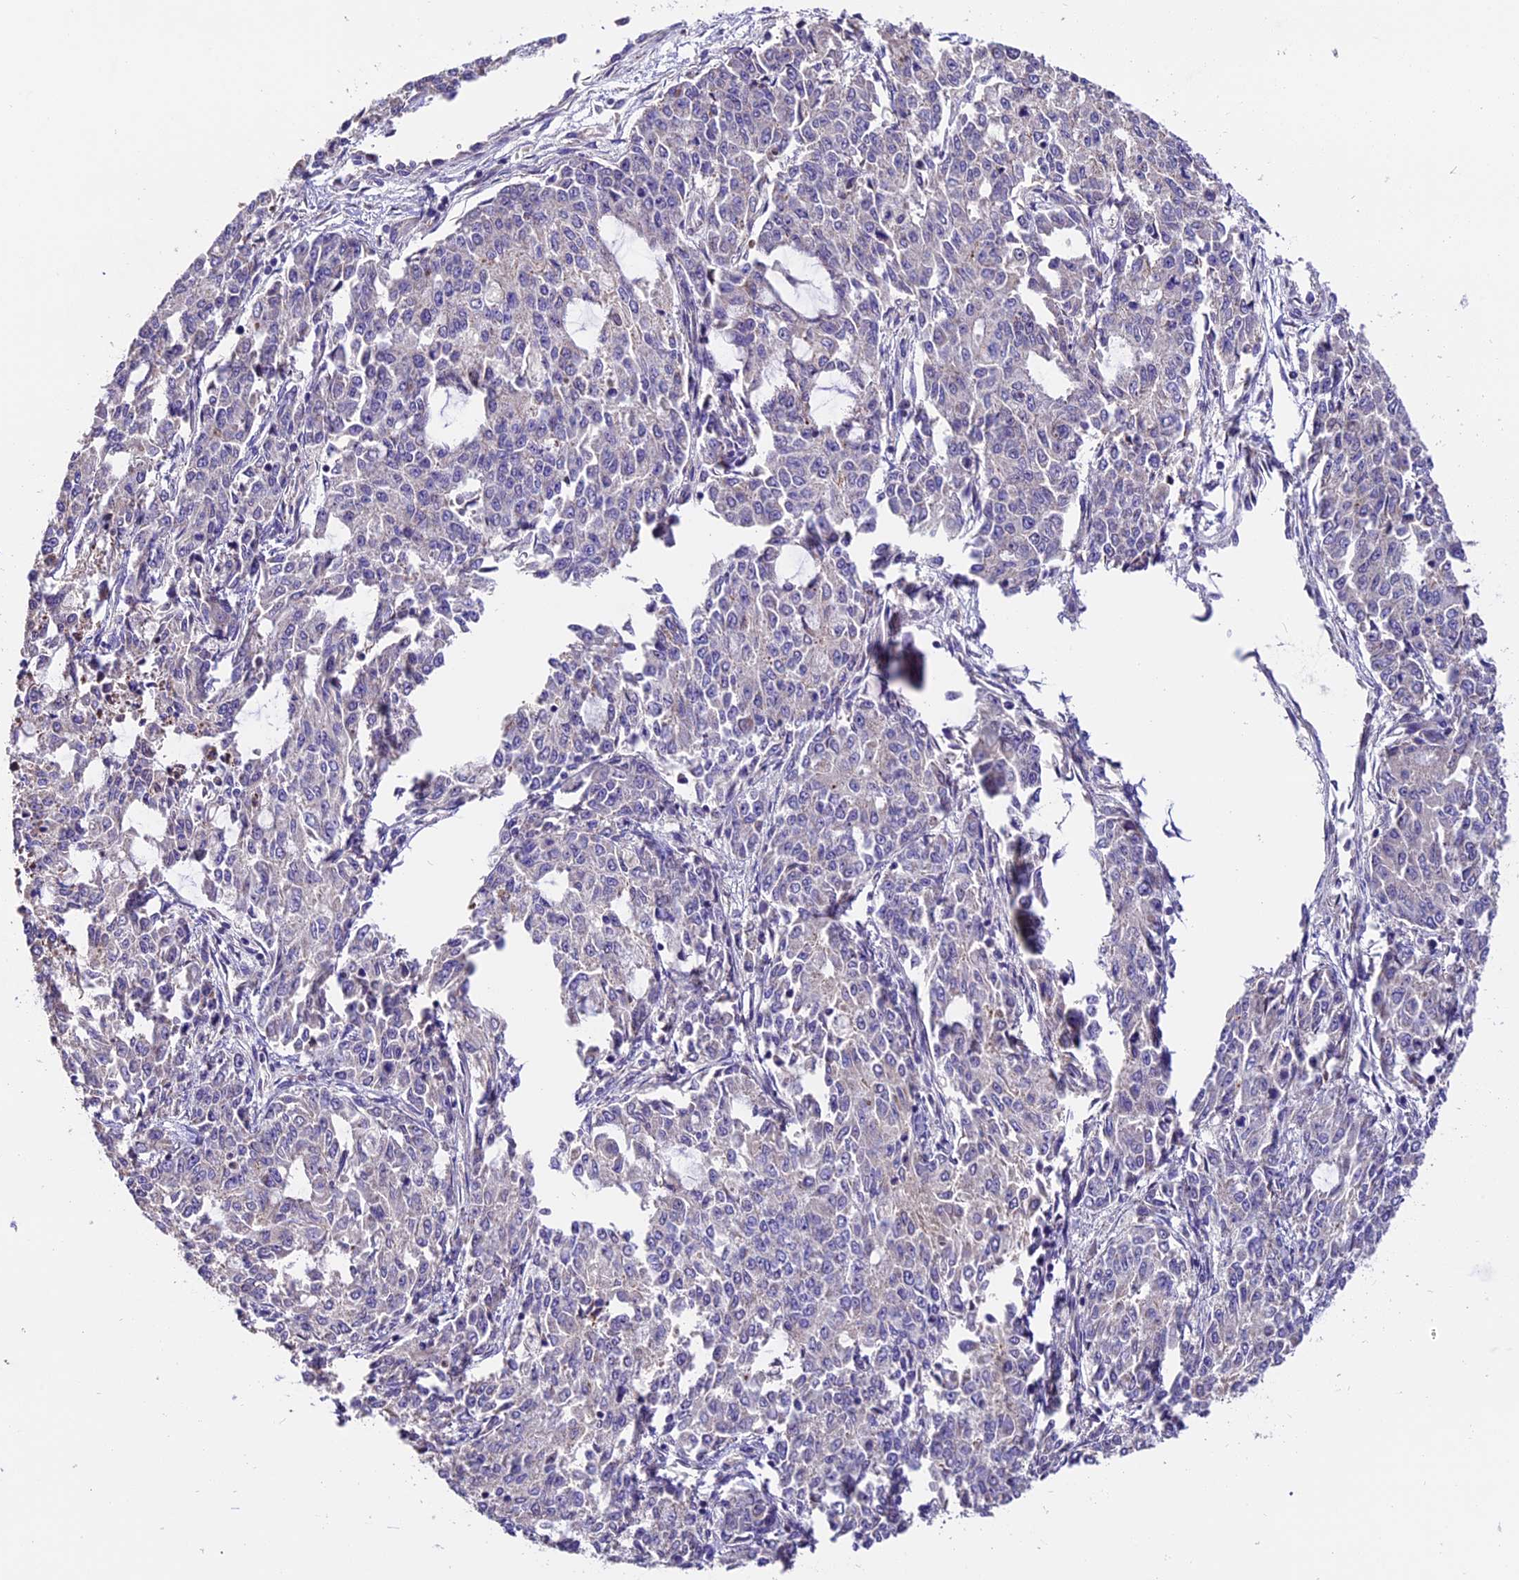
{"staining": {"intensity": "negative", "quantity": "none", "location": "none"}, "tissue": "endometrial cancer", "cell_type": "Tumor cells", "image_type": "cancer", "snomed": [{"axis": "morphology", "description": "Adenocarcinoma, NOS"}, {"axis": "topography", "description": "Endometrium"}], "caption": "Endometrial cancer (adenocarcinoma) was stained to show a protein in brown. There is no significant staining in tumor cells.", "gene": "DDX28", "patient": {"sex": "female", "age": 50}}